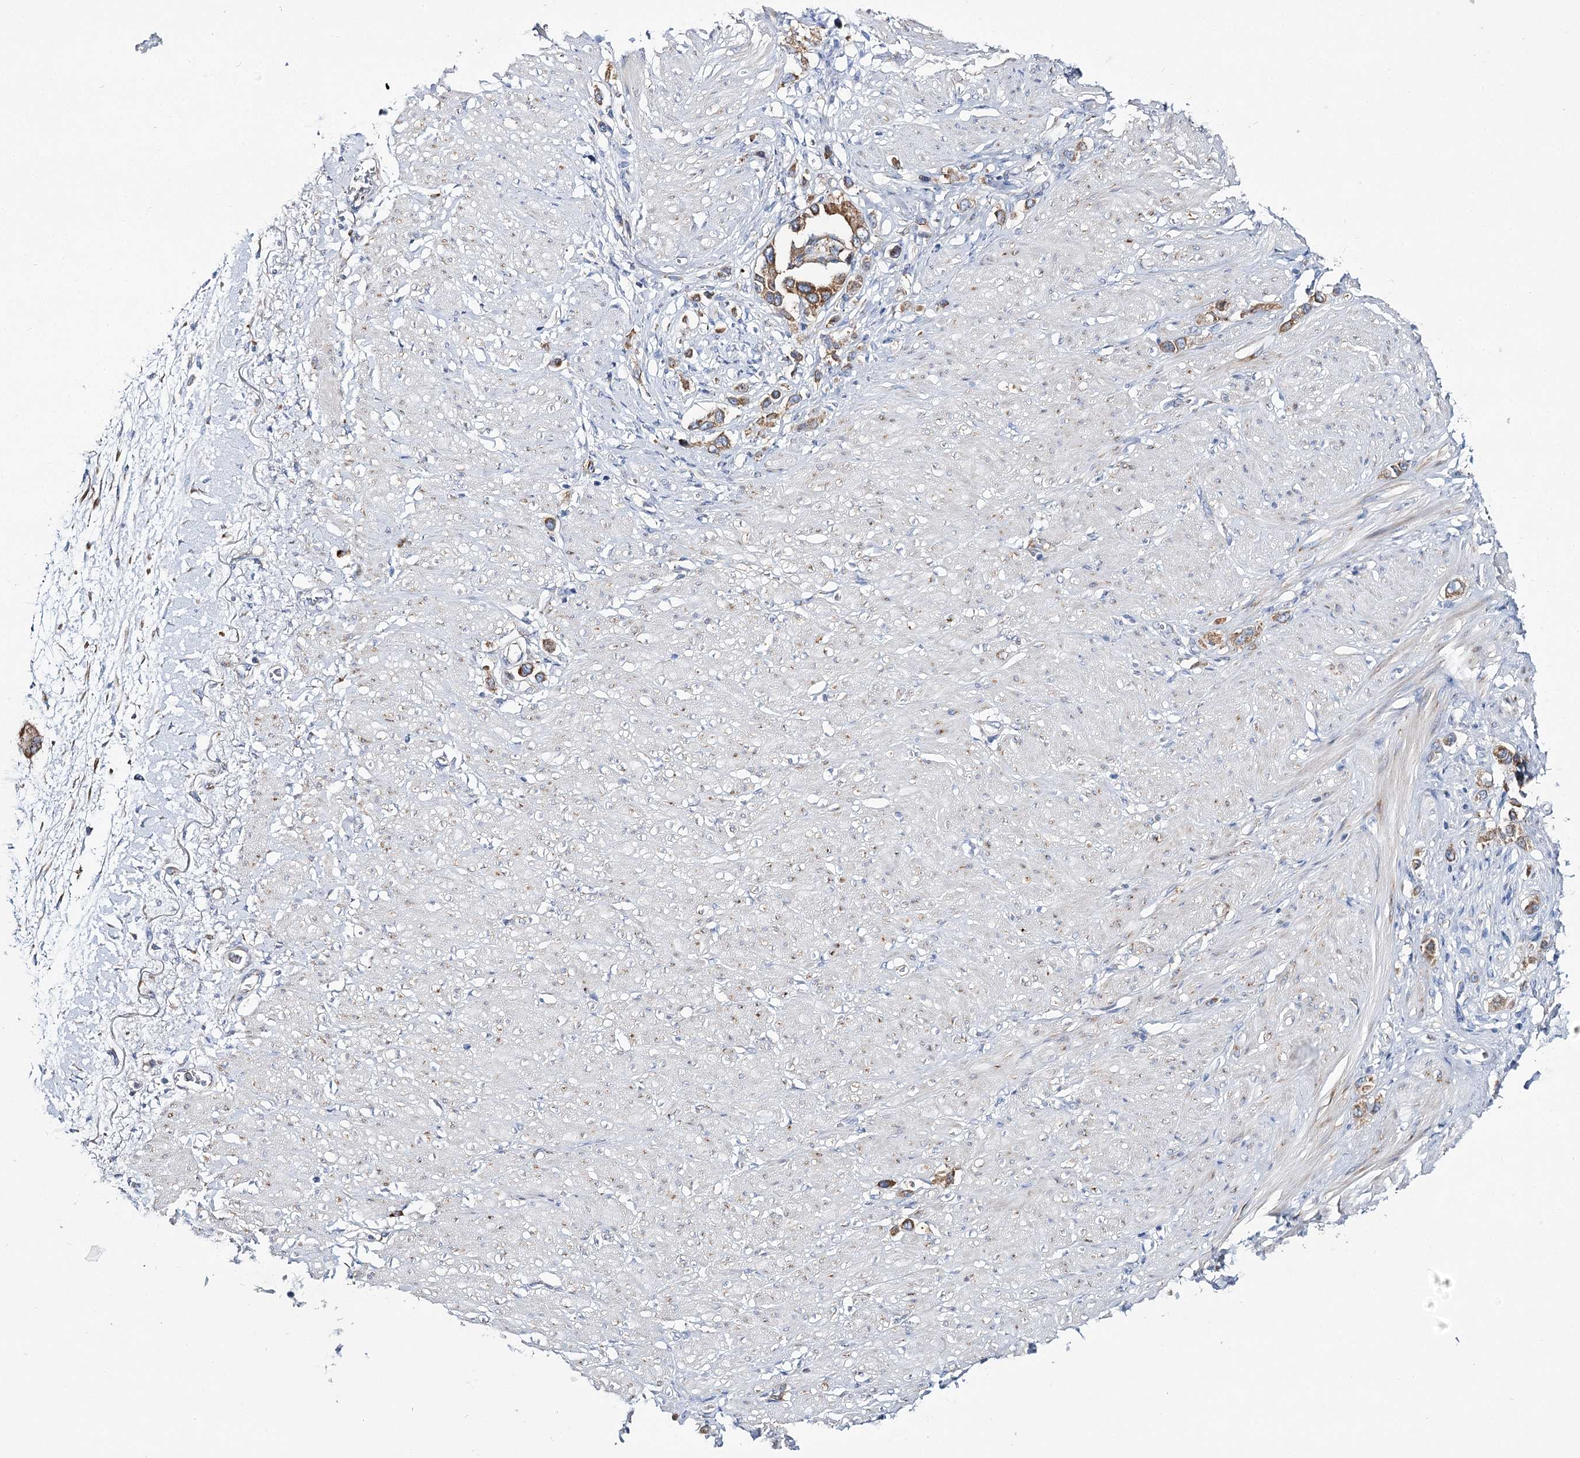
{"staining": {"intensity": "moderate", "quantity": ">75%", "location": "cytoplasmic/membranous"}, "tissue": "stomach cancer", "cell_type": "Tumor cells", "image_type": "cancer", "snomed": [{"axis": "morphology", "description": "Adenocarcinoma, NOS"}, {"axis": "topography", "description": "Stomach"}], "caption": "Moderate cytoplasmic/membranous protein expression is appreciated in approximately >75% of tumor cells in adenocarcinoma (stomach).", "gene": "THUMPD3", "patient": {"sex": "female", "age": 65}}